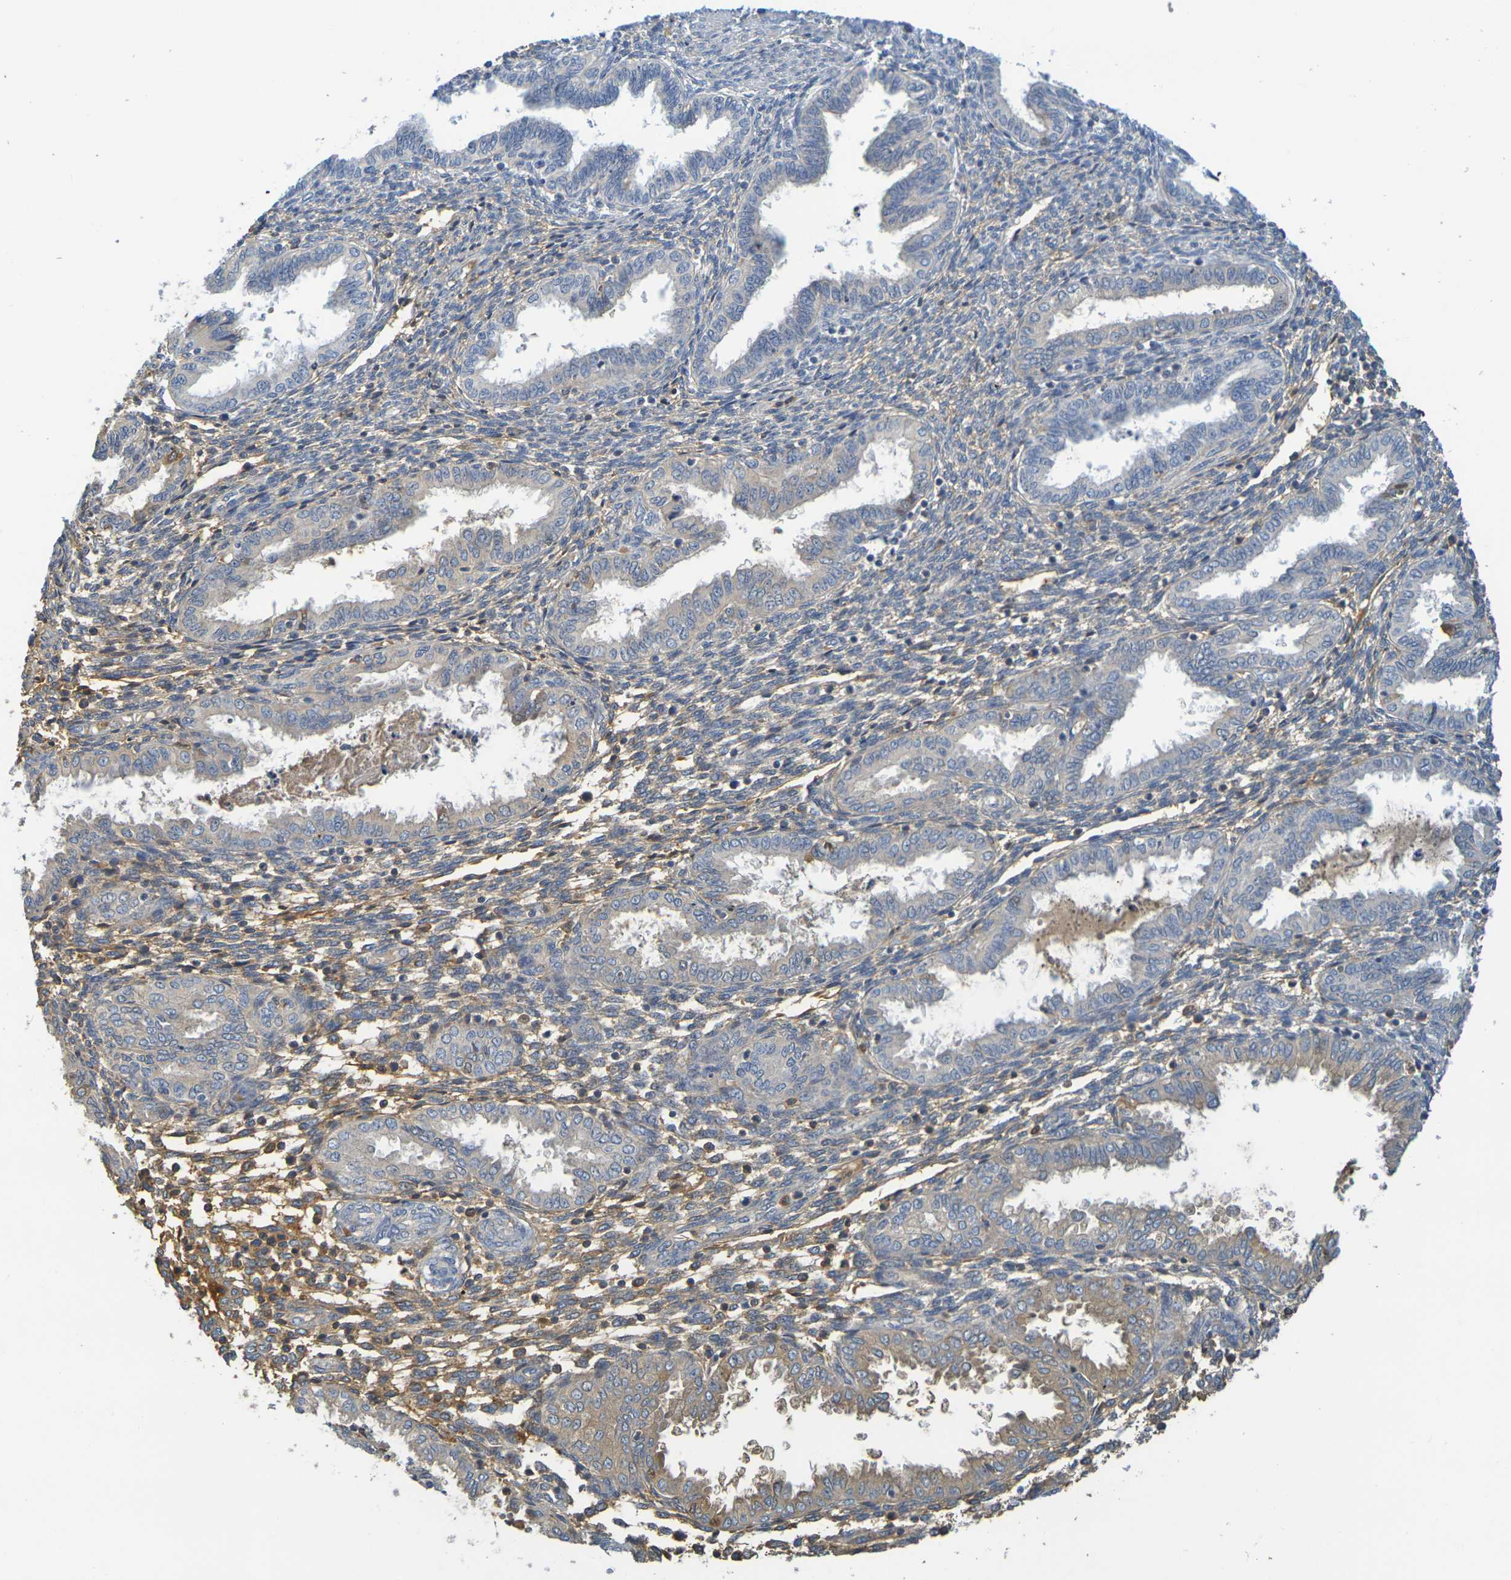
{"staining": {"intensity": "moderate", "quantity": "25%-75%", "location": "cytoplasmic/membranous"}, "tissue": "endometrium", "cell_type": "Cells in endometrial stroma", "image_type": "normal", "snomed": [{"axis": "morphology", "description": "Normal tissue, NOS"}, {"axis": "topography", "description": "Endometrium"}], "caption": "Cells in endometrial stroma display medium levels of moderate cytoplasmic/membranous positivity in approximately 25%-75% of cells in normal endometrium.", "gene": "C1QA", "patient": {"sex": "female", "age": 33}}